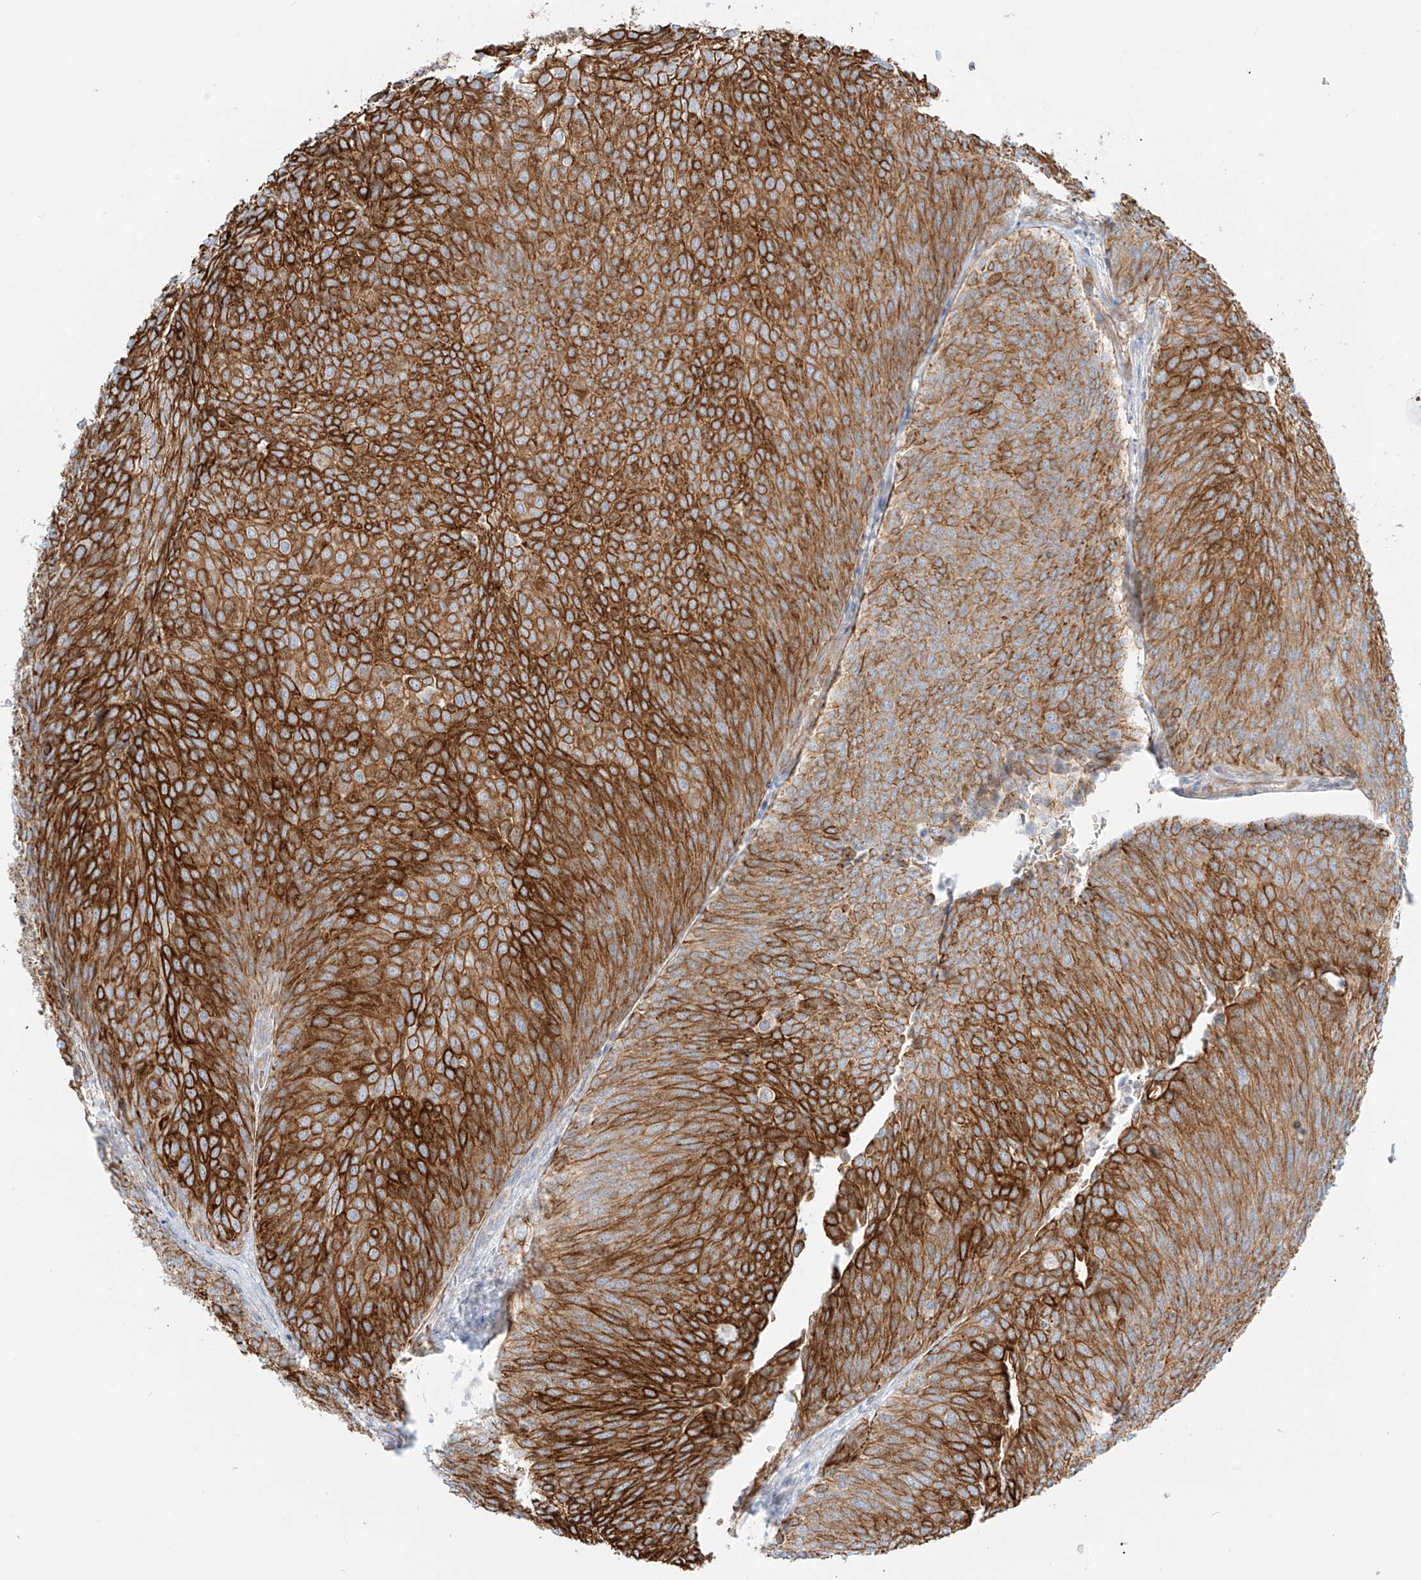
{"staining": {"intensity": "strong", "quantity": ">75%", "location": "cytoplasmic/membranous"}, "tissue": "urothelial cancer", "cell_type": "Tumor cells", "image_type": "cancer", "snomed": [{"axis": "morphology", "description": "Urothelial carcinoma, Low grade"}, {"axis": "topography", "description": "Urinary bladder"}], "caption": "This photomicrograph demonstrates IHC staining of urothelial cancer, with high strong cytoplasmic/membranous positivity in approximately >75% of tumor cells.", "gene": "EIPR1", "patient": {"sex": "female", "age": 79}}